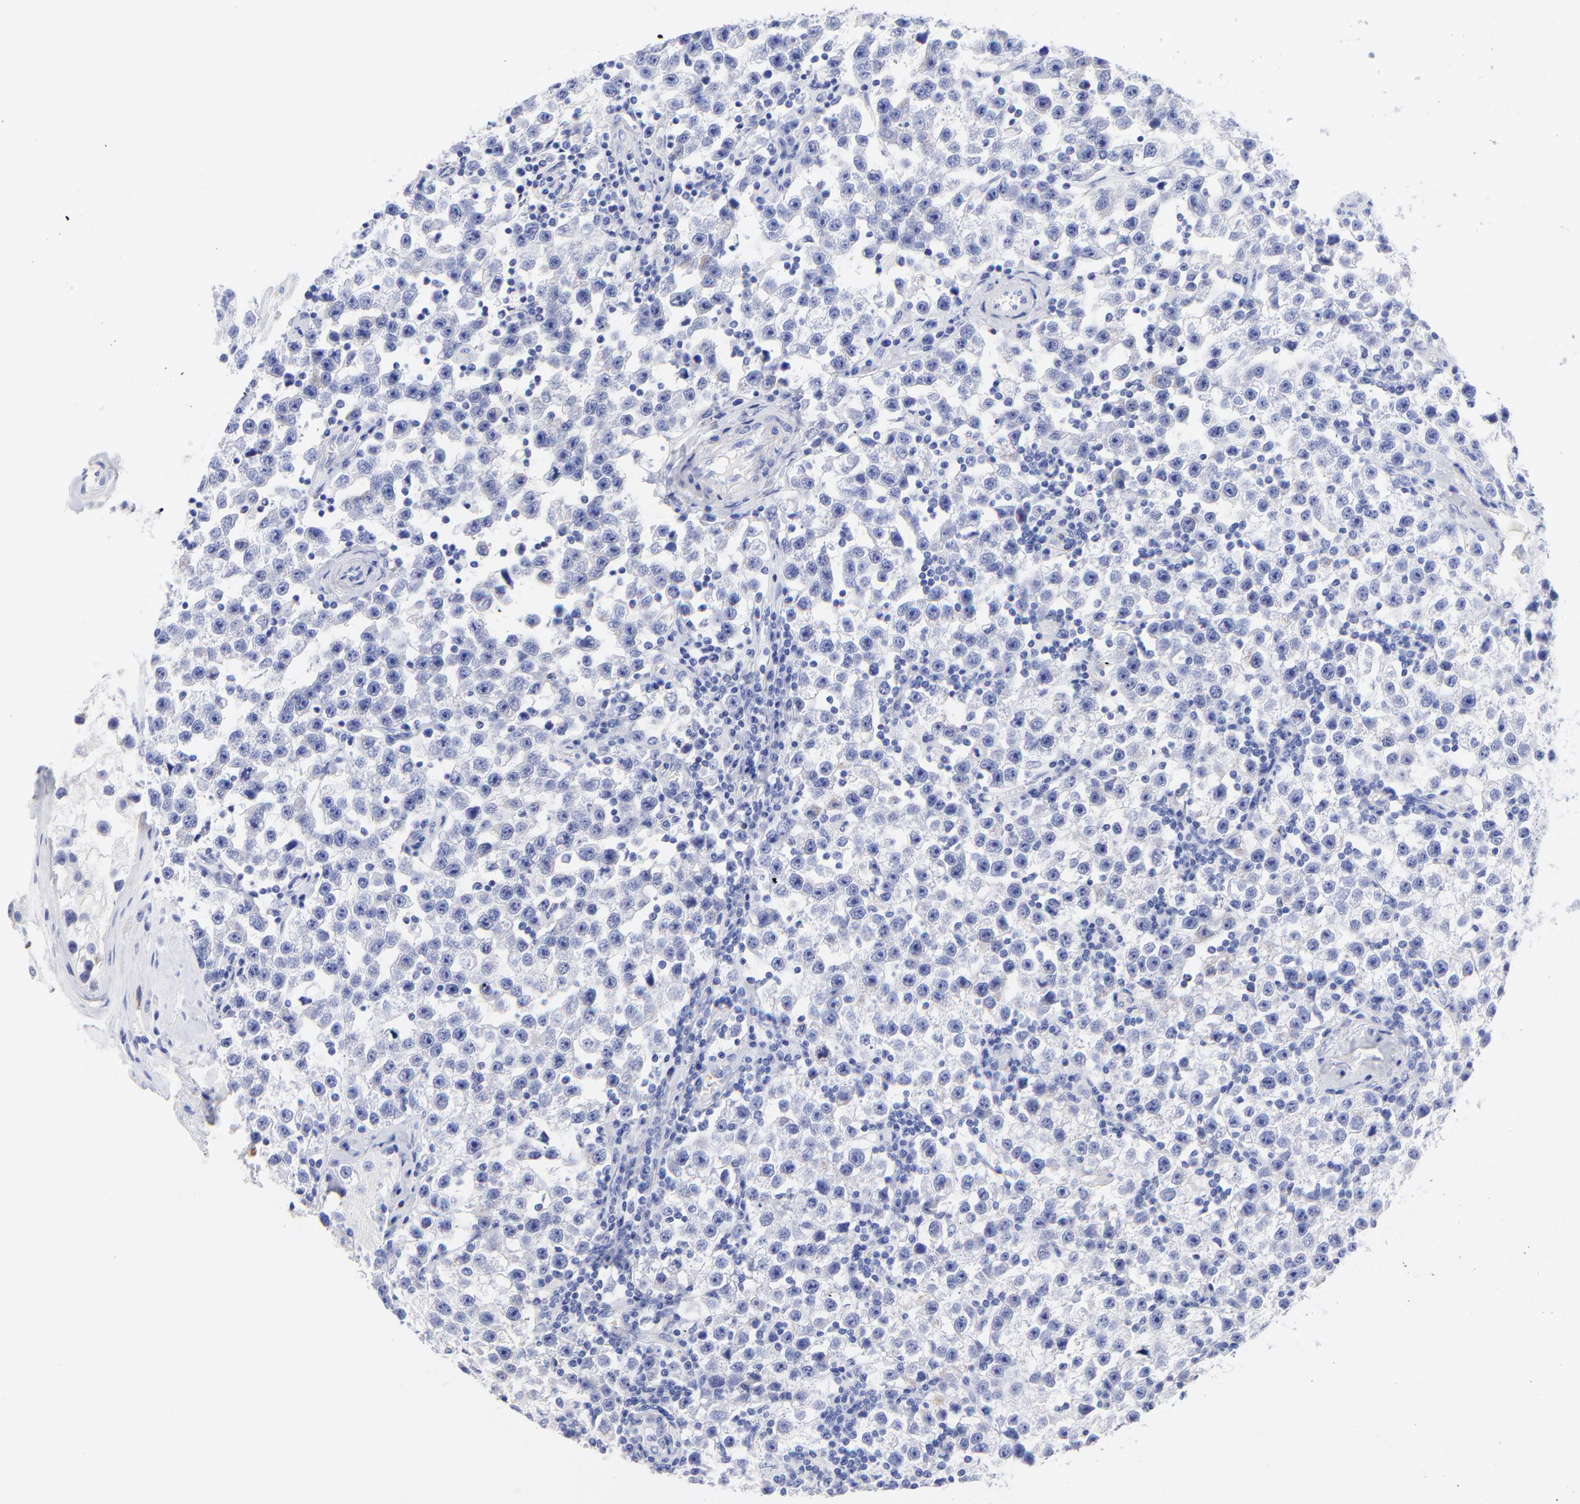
{"staining": {"intensity": "negative", "quantity": "none", "location": "none"}, "tissue": "testis cancer", "cell_type": "Tumor cells", "image_type": "cancer", "snomed": [{"axis": "morphology", "description": "Seminoma, NOS"}, {"axis": "topography", "description": "Testis"}], "caption": "Immunohistochemical staining of testis cancer (seminoma) reveals no significant staining in tumor cells.", "gene": "C1QTNF6", "patient": {"sex": "male", "age": 32}}